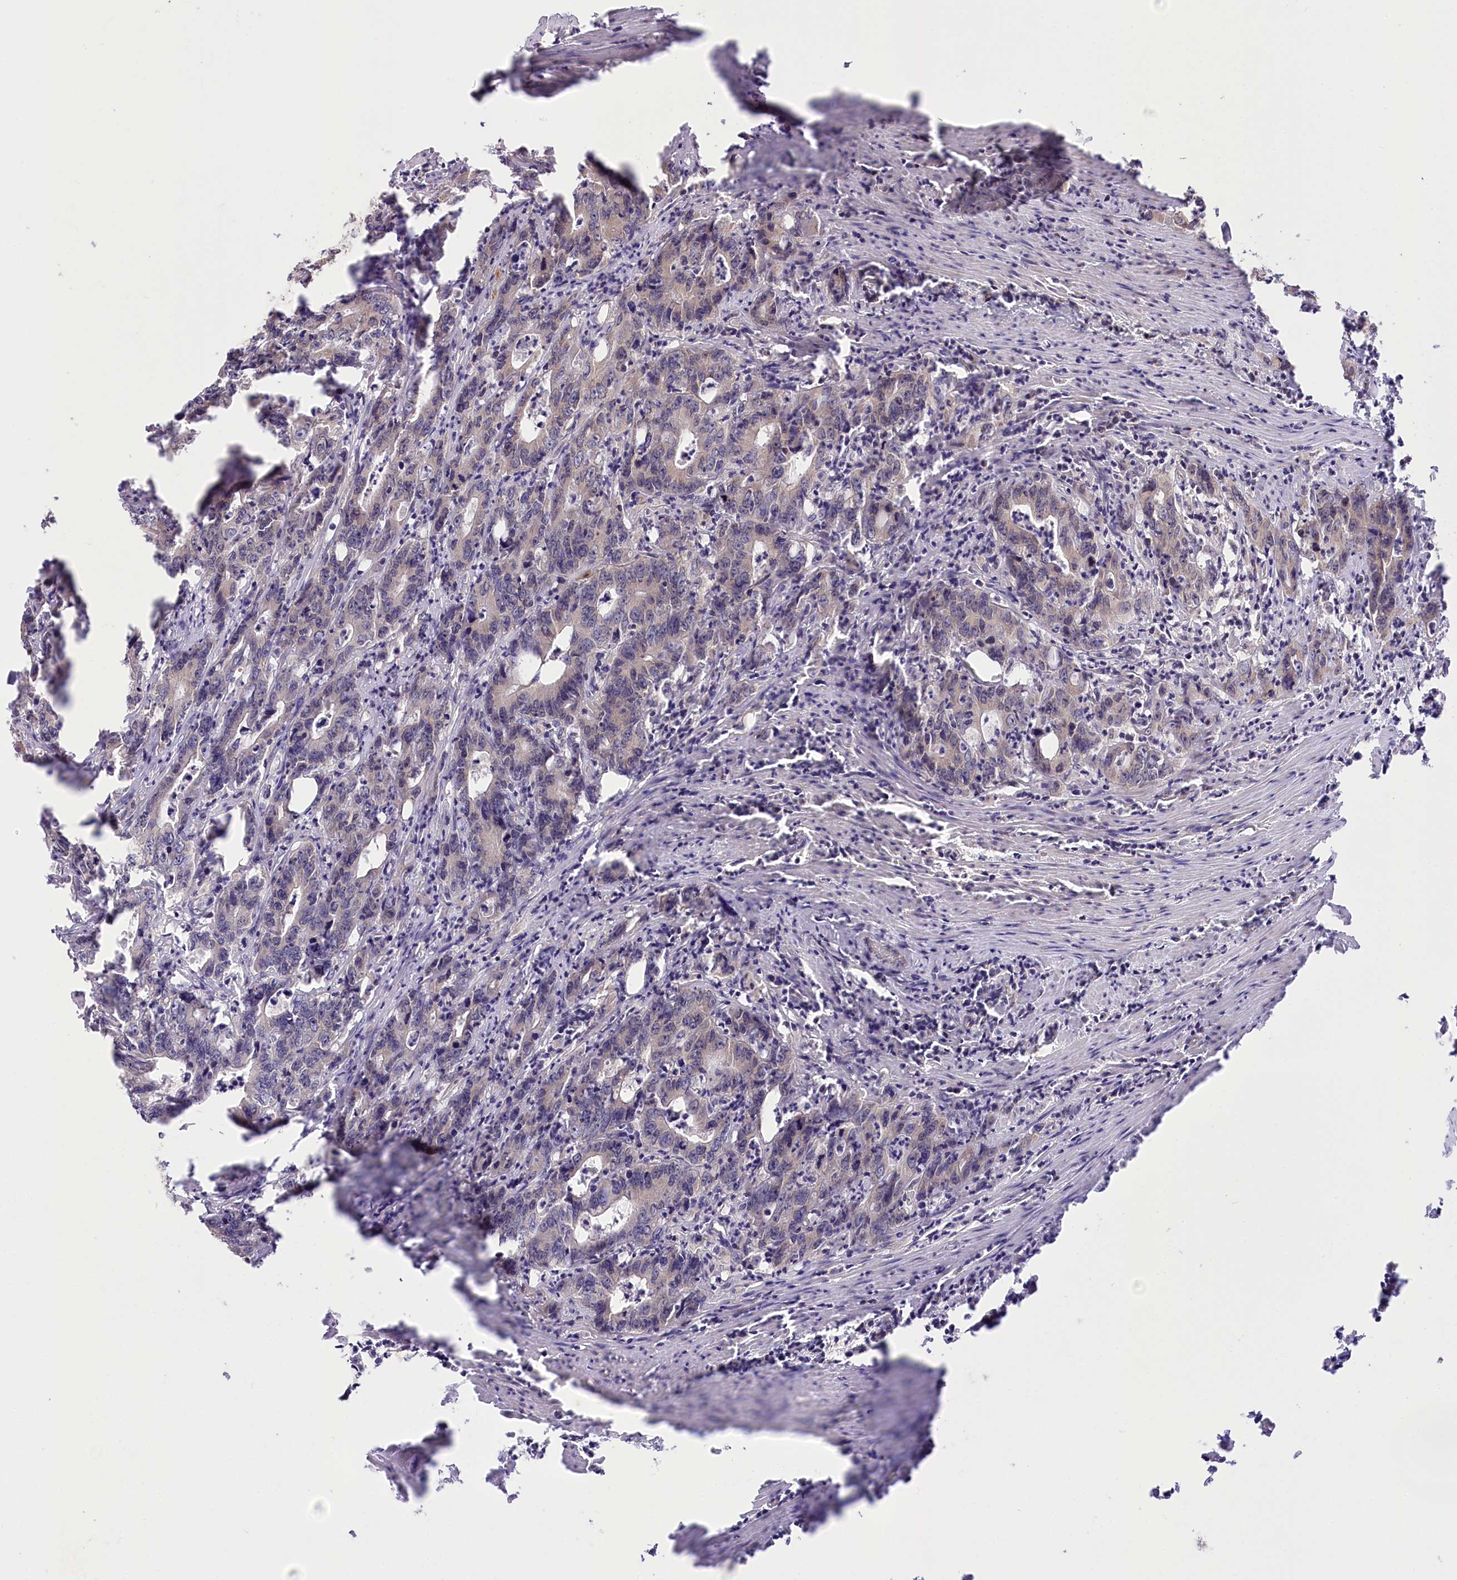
{"staining": {"intensity": "negative", "quantity": "none", "location": "none"}, "tissue": "colorectal cancer", "cell_type": "Tumor cells", "image_type": "cancer", "snomed": [{"axis": "morphology", "description": "Adenocarcinoma, NOS"}, {"axis": "topography", "description": "Colon"}], "caption": "The photomicrograph exhibits no significant positivity in tumor cells of adenocarcinoma (colorectal).", "gene": "ZMAT2", "patient": {"sex": "female", "age": 75}}